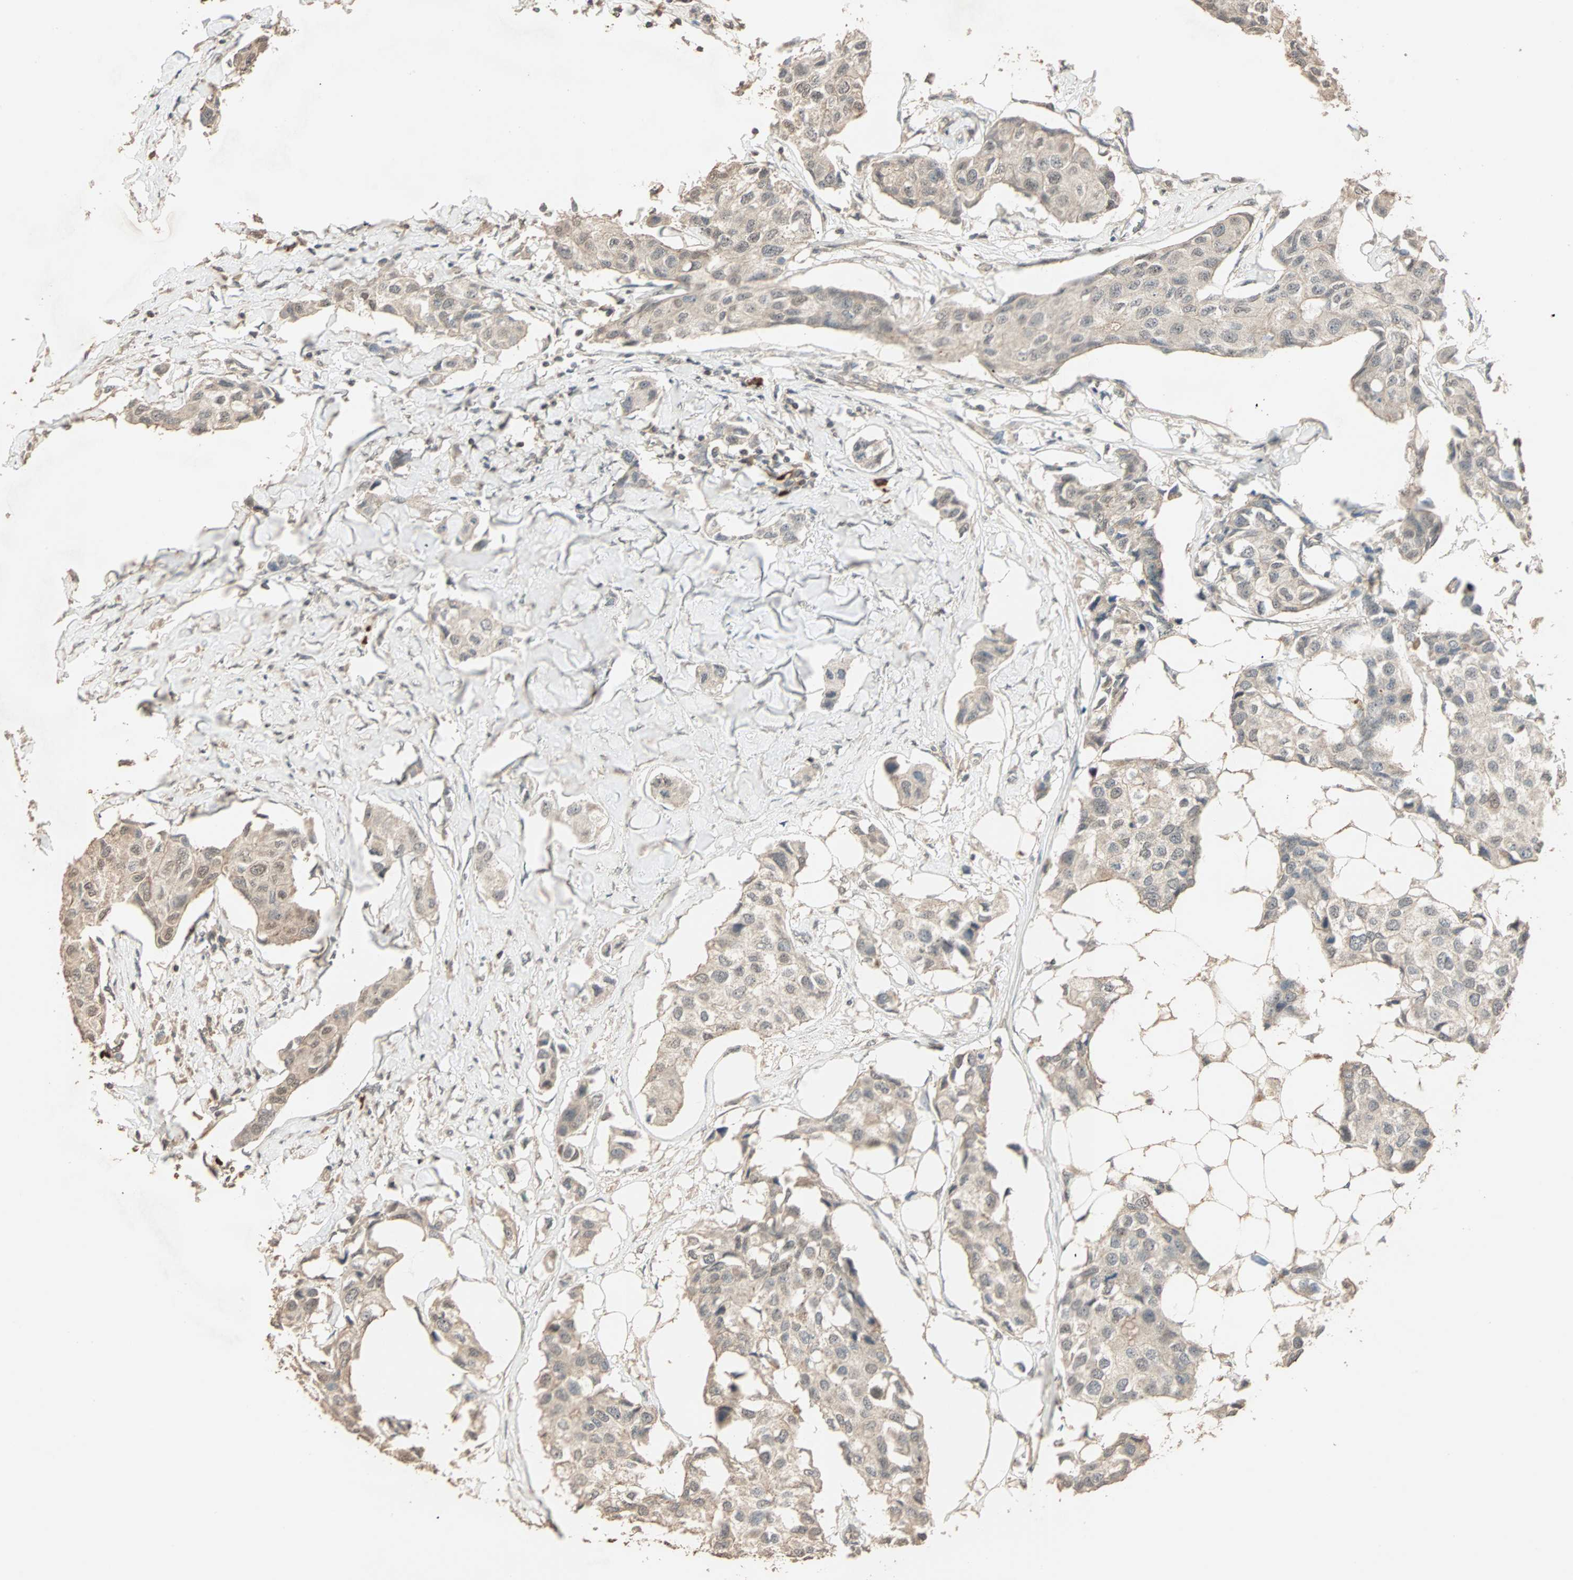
{"staining": {"intensity": "moderate", "quantity": ">75%", "location": "cytoplasmic/membranous,nuclear"}, "tissue": "breast cancer", "cell_type": "Tumor cells", "image_type": "cancer", "snomed": [{"axis": "morphology", "description": "Duct carcinoma"}, {"axis": "topography", "description": "Breast"}], "caption": "Breast cancer (intraductal carcinoma) tissue reveals moderate cytoplasmic/membranous and nuclear staining in about >75% of tumor cells", "gene": "ZBTB33", "patient": {"sex": "female", "age": 80}}